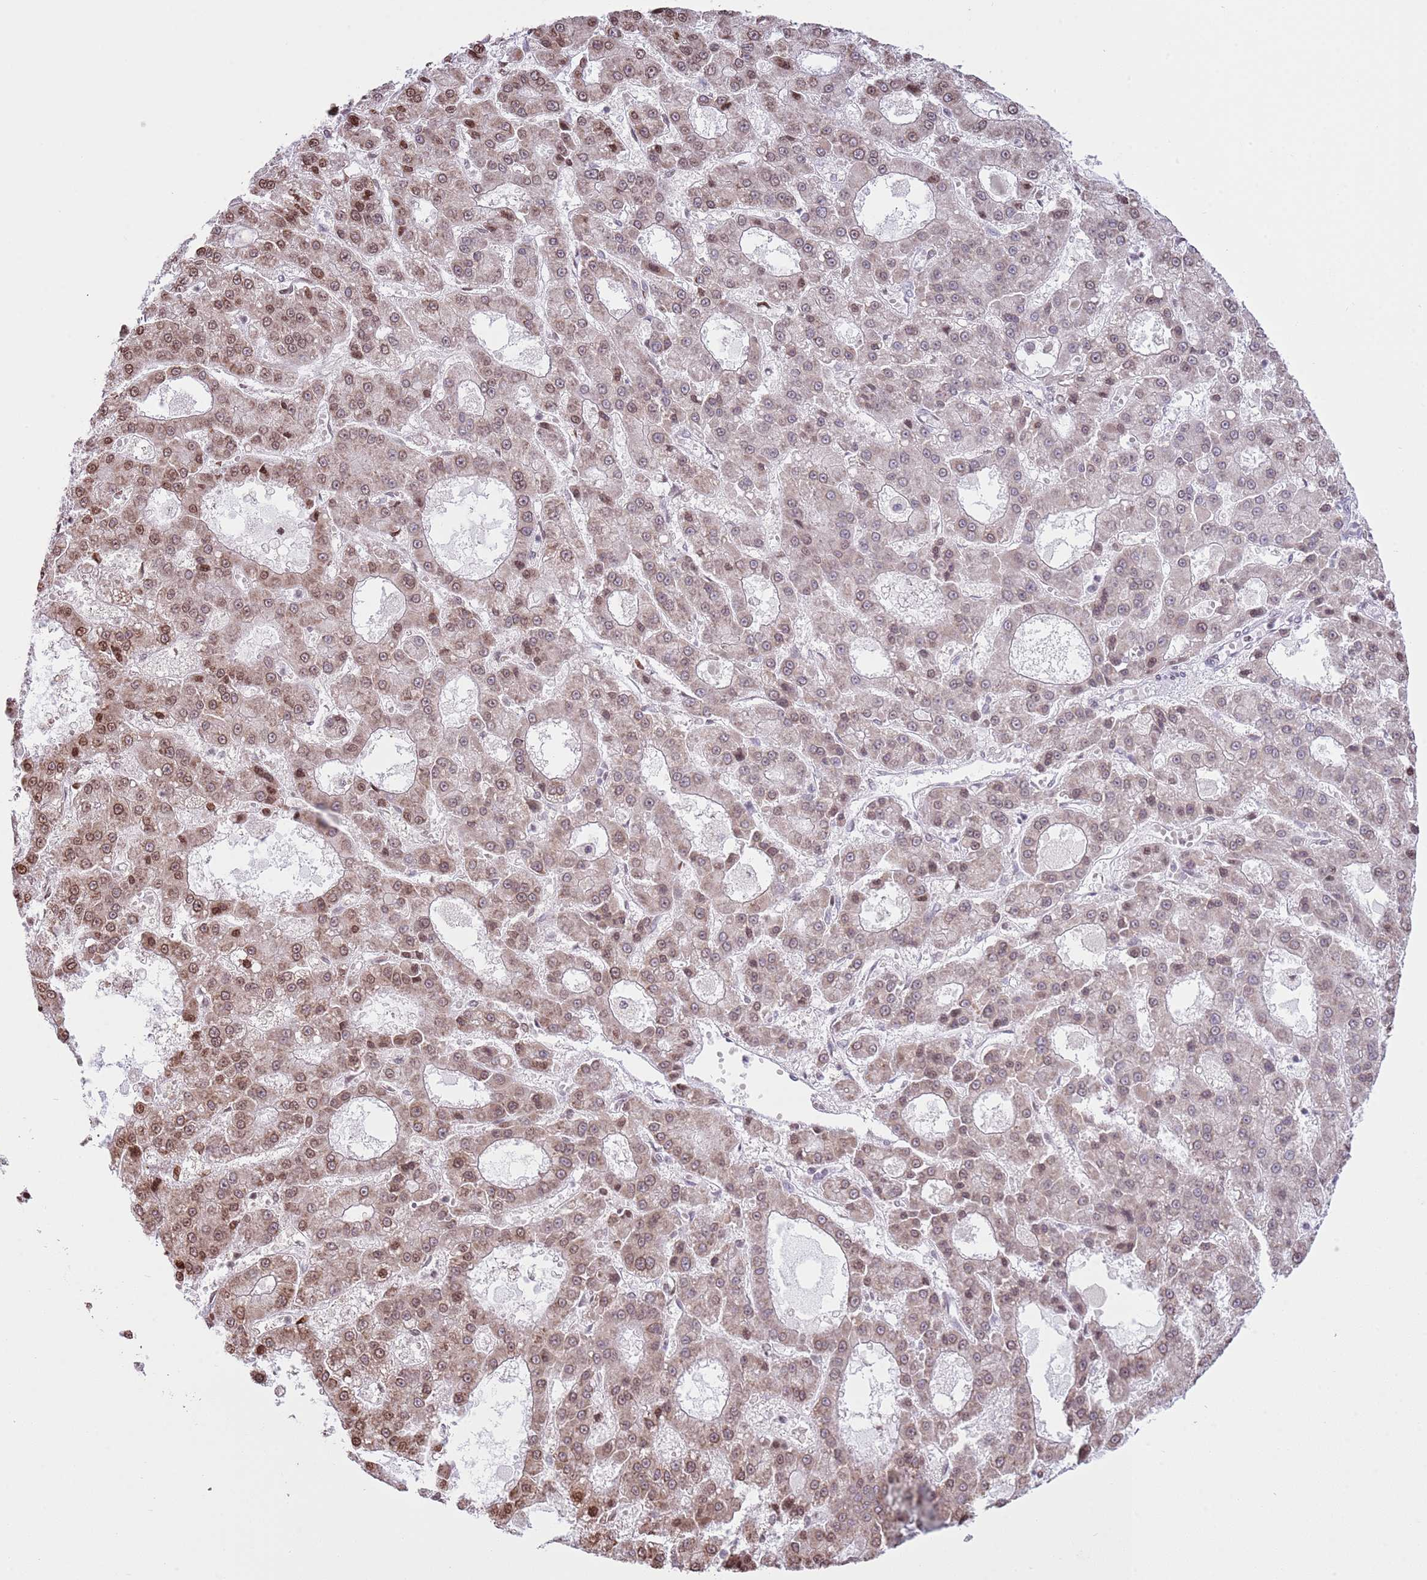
{"staining": {"intensity": "weak", "quantity": "25%-75%", "location": "cytoplasmic/membranous,nuclear"}, "tissue": "liver cancer", "cell_type": "Tumor cells", "image_type": "cancer", "snomed": [{"axis": "morphology", "description": "Carcinoma, Hepatocellular, NOS"}, {"axis": "topography", "description": "Liver"}], "caption": "Liver cancer (hepatocellular carcinoma) tissue shows weak cytoplasmic/membranous and nuclear staining in about 25%-75% of tumor cells", "gene": "SCAF1", "patient": {"sex": "male", "age": 70}}